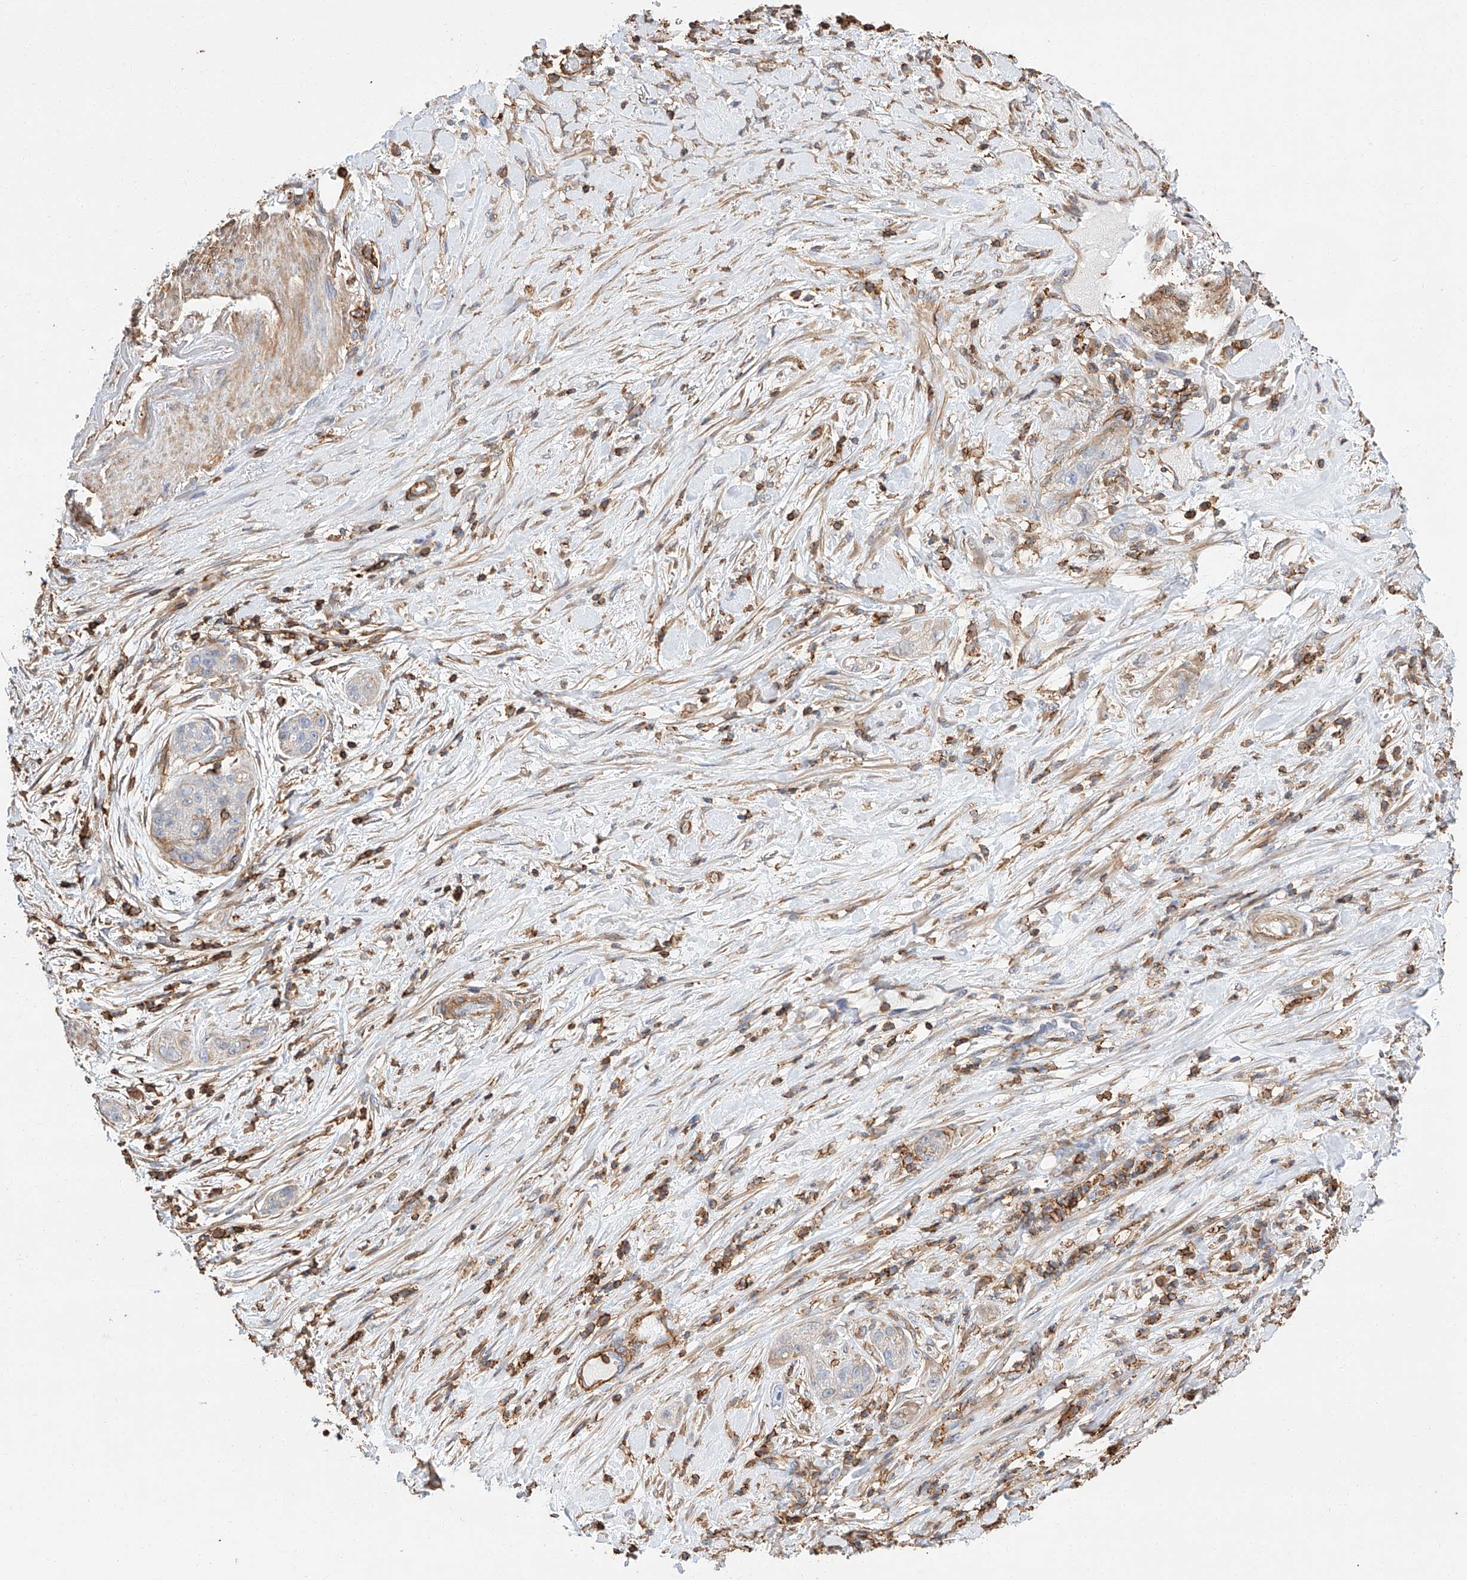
{"staining": {"intensity": "negative", "quantity": "none", "location": "none"}, "tissue": "pancreatic cancer", "cell_type": "Tumor cells", "image_type": "cancer", "snomed": [{"axis": "morphology", "description": "Adenocarcinoma, NOS"}, {"axis": "topography", "description": "Pancreas"}], "caption": "This histopathology image is of pancreatic adenocarcinoma stained with IHC to label a protein in brown with the nuclei are counter-stained blue. There is no positivity in tumor cells.", "gene": "WFS1", "patient": {"sex": "female", "age": 78}}